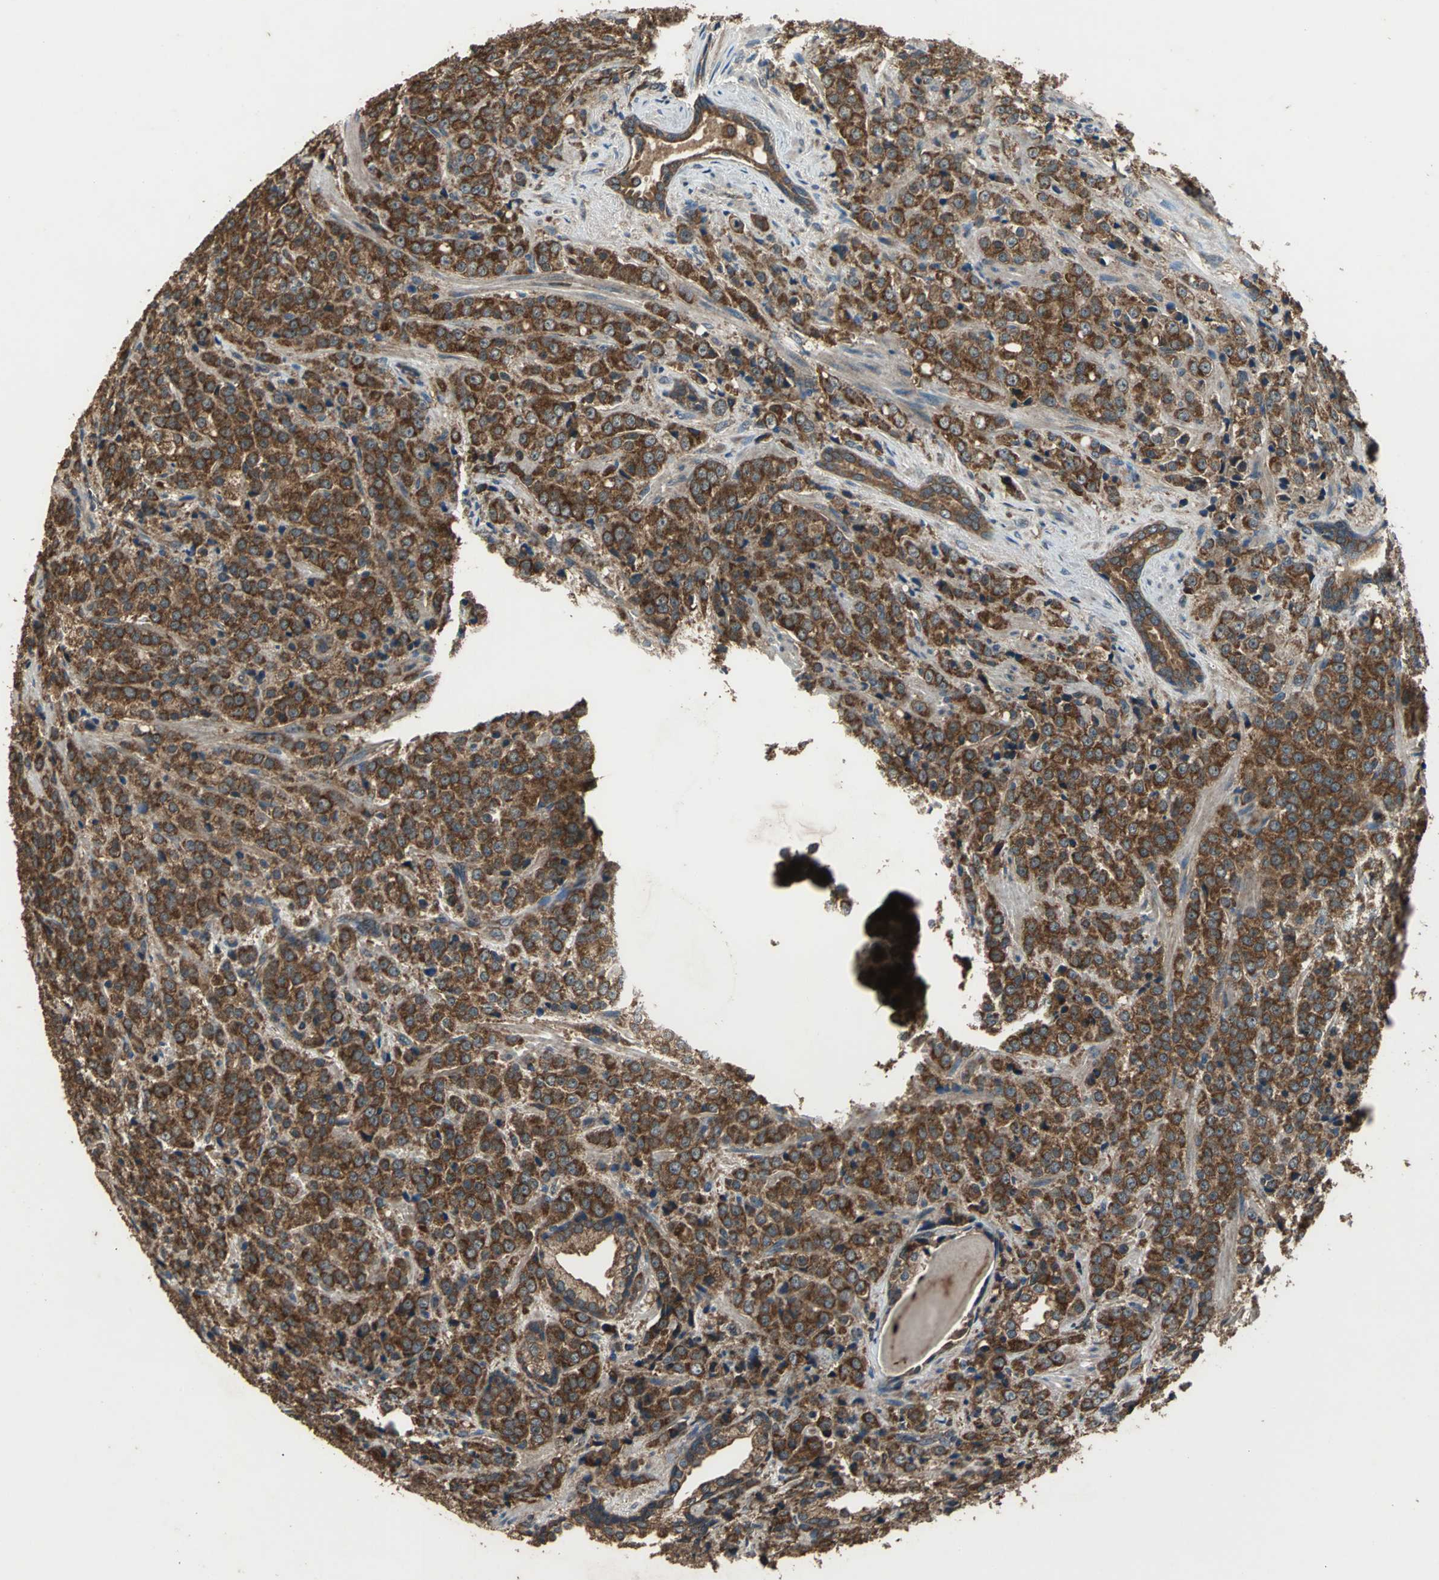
{"staining": {"intensity": "strong", "quantity": ">75%", "location": "cytoplasmic/membranous"}, "tissue": "prostate cancer", "cell_type": "Tumor cells", "image_type": "cancer", "snomed": [{"axis": "morphology", "description": "Adenocarcinoma, Medium grade"}, {"axis": "topography", "description": "Prostate"}], "caption": "Immunohistochemistry (DAB) staining of adenocarcinoma (medium-grade) (prostate) demonstrates strong cytoplasmic/membranous protein staining in about >75% of tumor cells.", "gene": "ZNF608", "patient": {"sex": "male", "age": 70}}